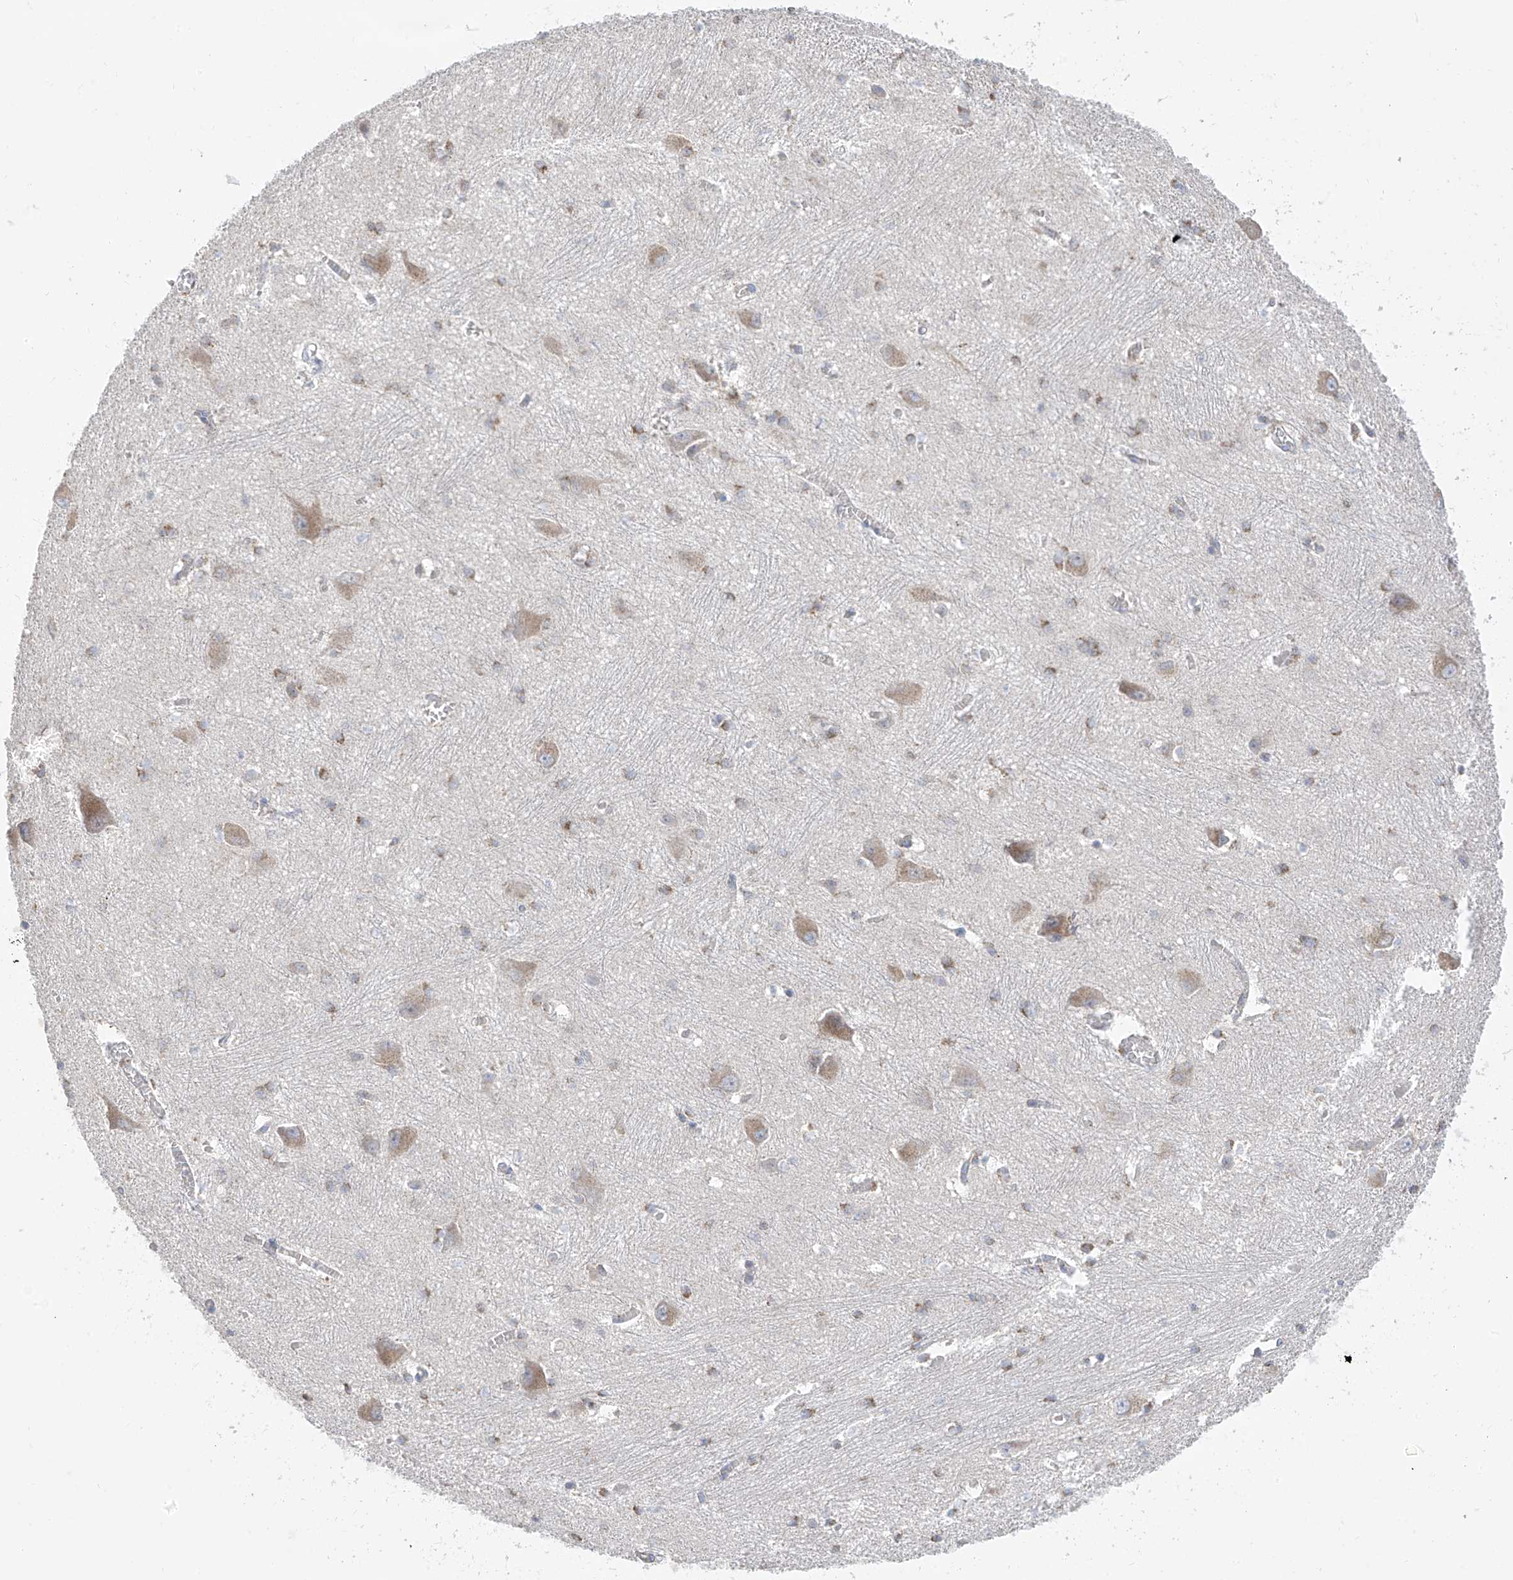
{"staining": {"intensity": "weak", "quantity": "<25%", "location": "cytoplasmic/membranous"}, "tissue": "caudate", "cell_type": "Glial cells", "image_type": "normal", "snomed": [{"axis": "morphology", "description": "Normal tissue, NOS"}, {"axis": "topography", "description": "Lateral ventricle wall"}], "caption": "Glial cells are negative for protein expression in benign human caudate.", "gene": "RASA2", "patient": {"sex": "male", "age": 37}}